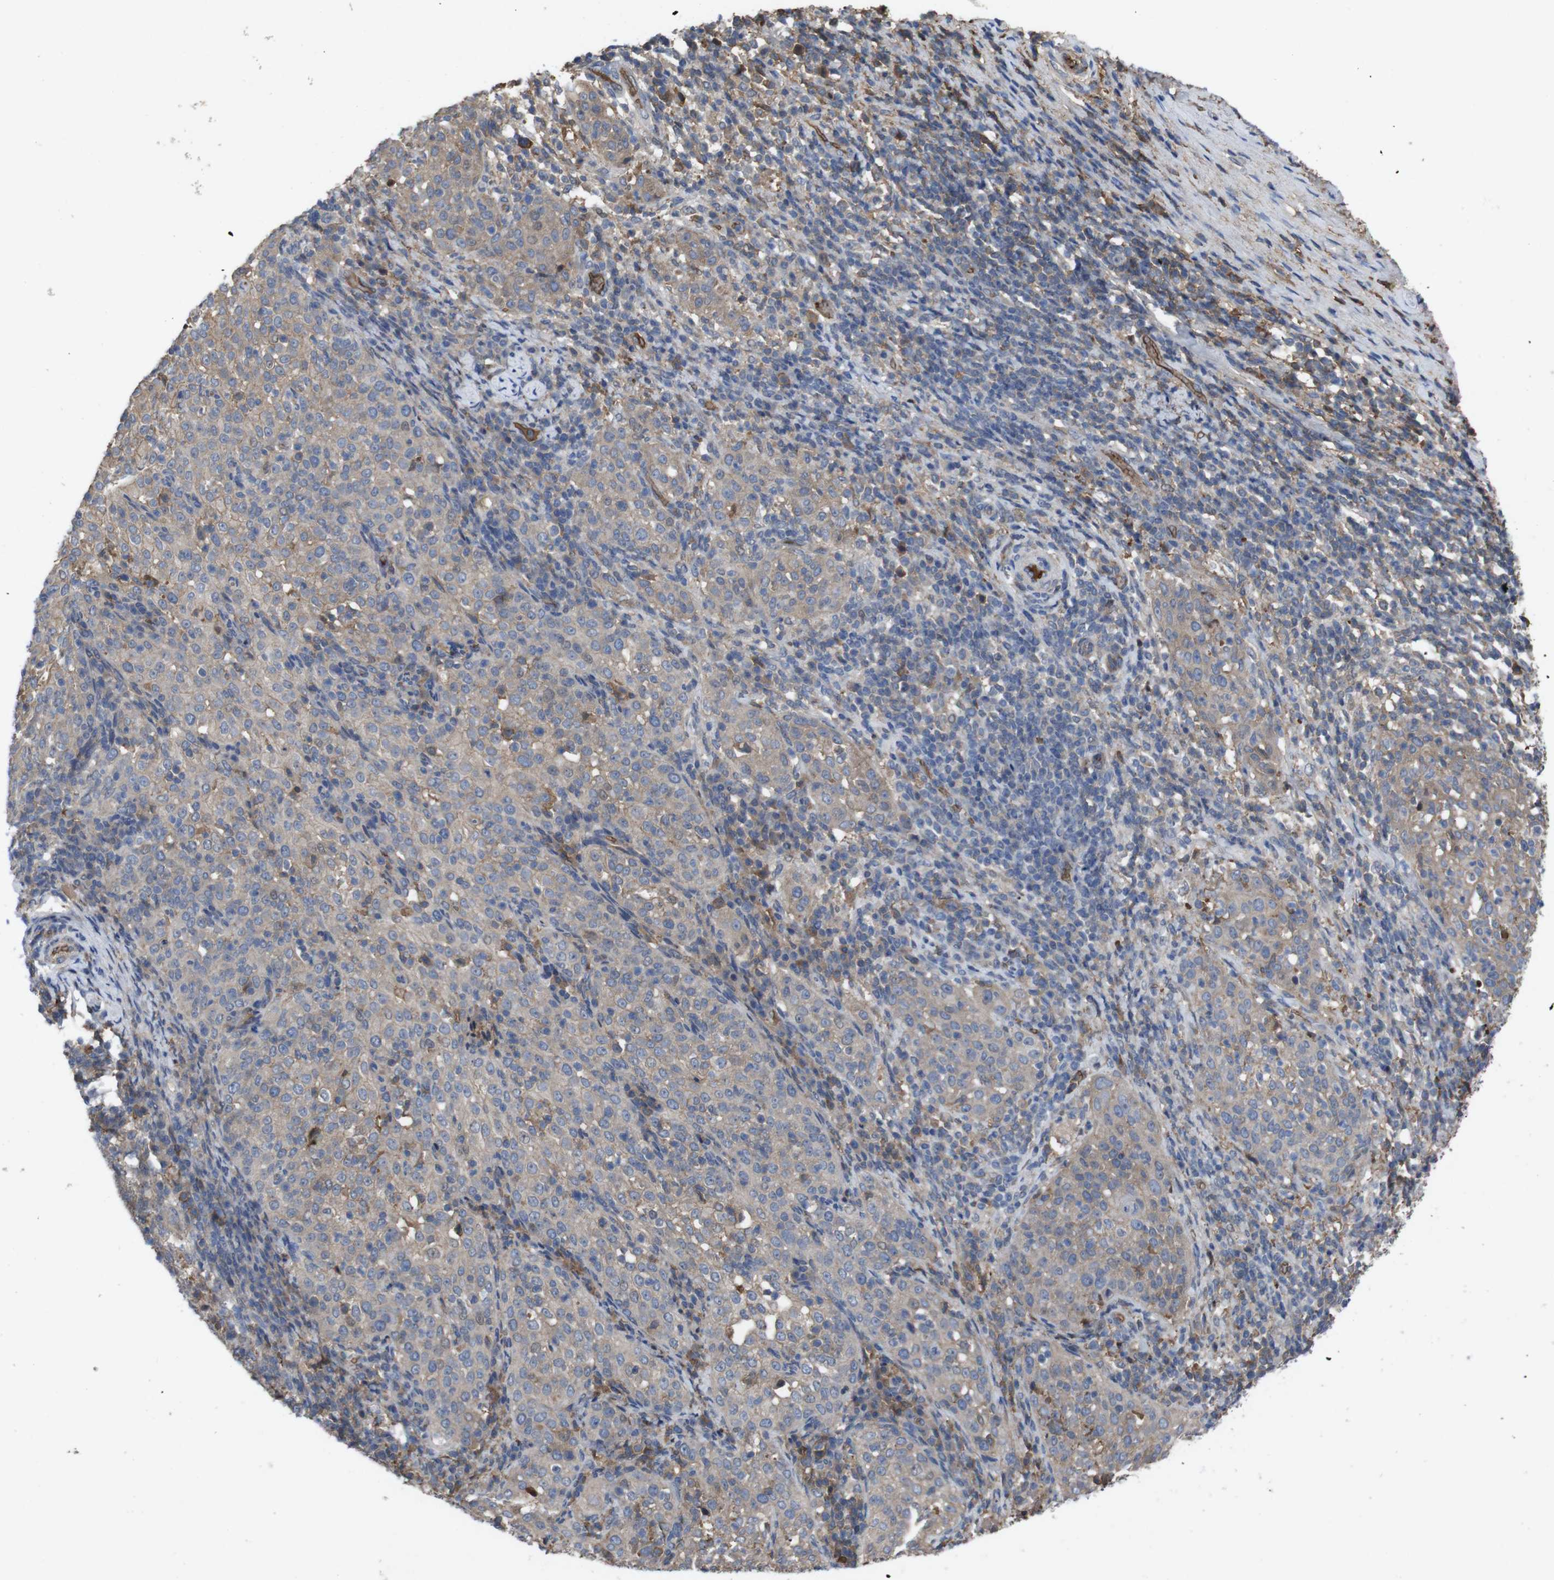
{"staining": {"intensity": "weak", "quantity": "25%-75%", "location": "cytoplasmic/membranous"}, "tissue": "cervical cancer", "cell_type": "Tumor cells", "image_type": "cancer", "snomed": [{"axis": "morphology", "description": "Squamous cell carcinoma, NOS"}, {"axis": "topography", "description": "Cervix"}], "caption": "A brown stain shows weak cytoplasmic/membranous positivity of a protein in cervical cancer (squamous cell carcinoma) tumor cells.", "gene": "SPTB", "patient": {"sex": "female", "age": 51}}